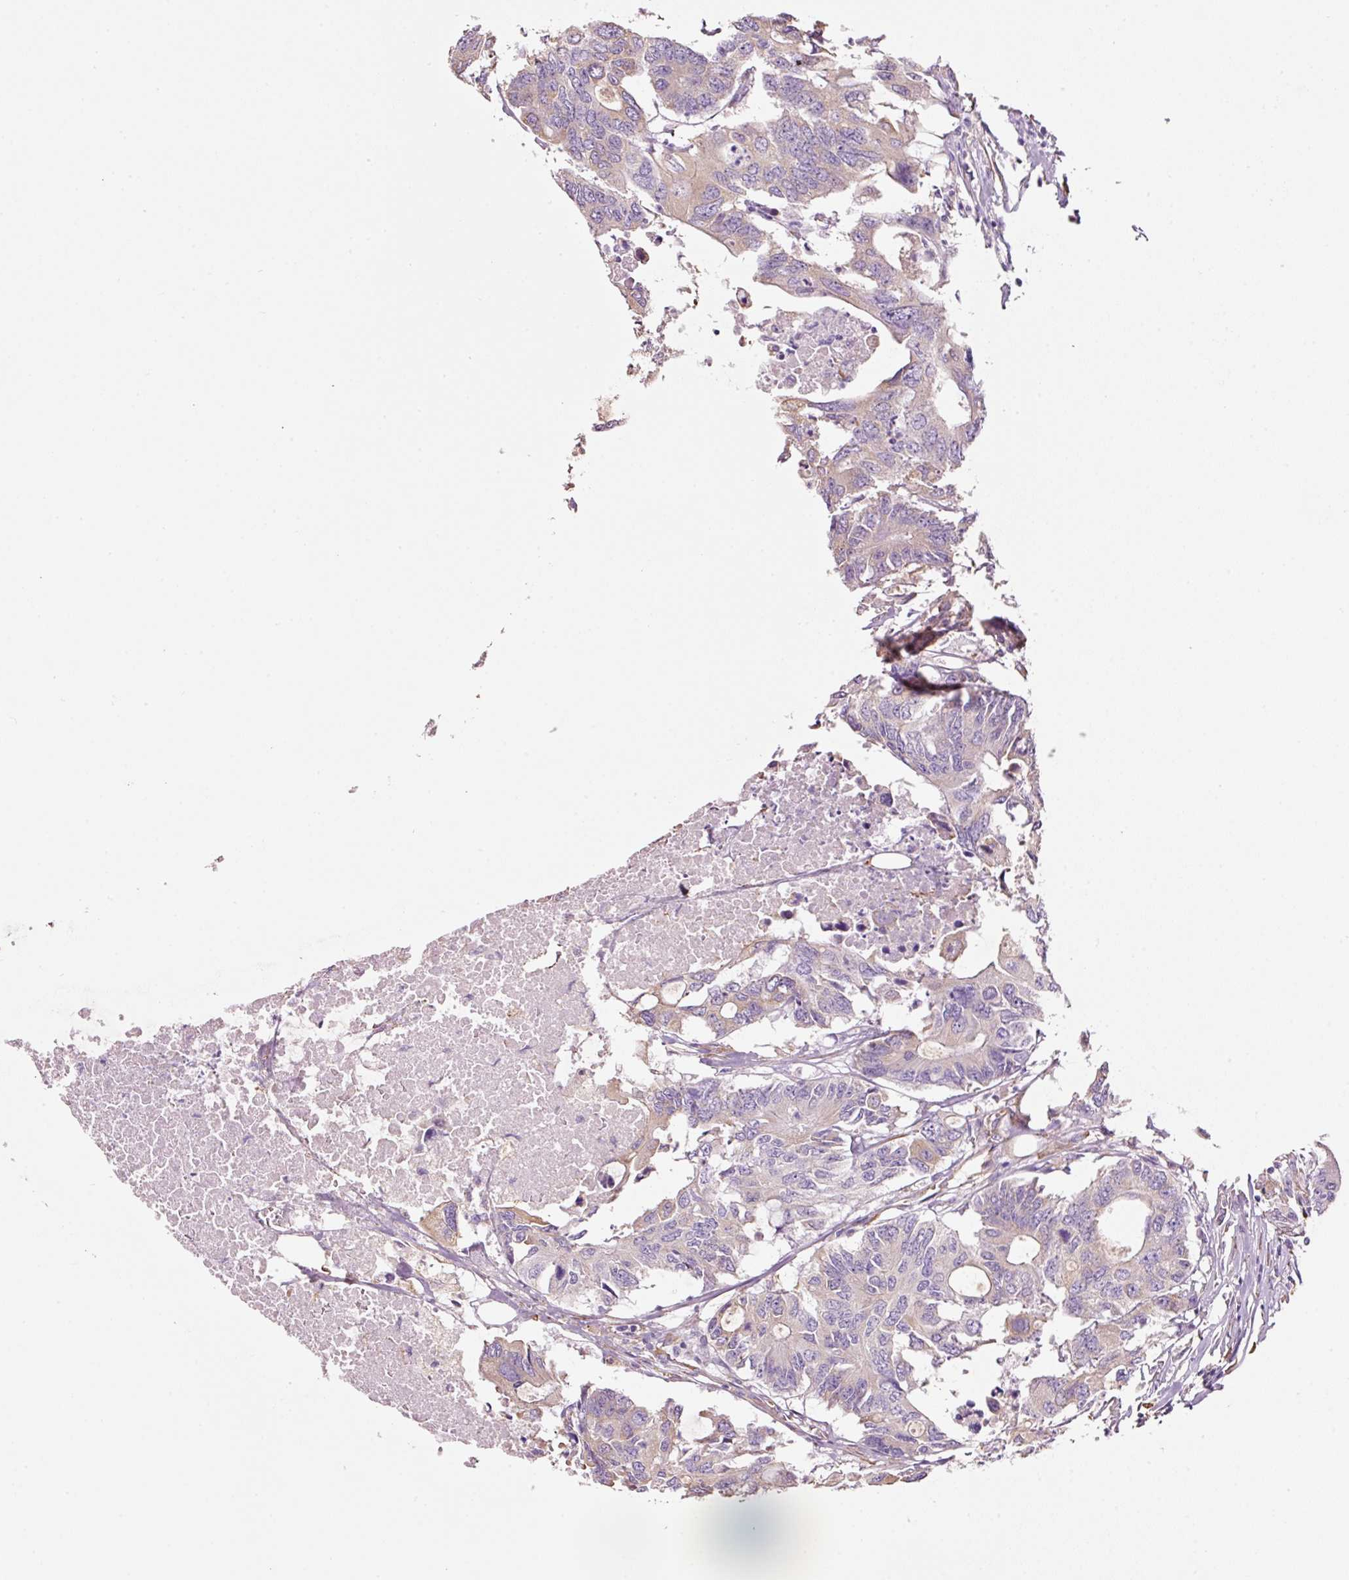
{"staining": {"intensity": "weak", "quantity": "<25%", "location": "cytoplasmic/membranous"}, "tissue": "colorectal cancer", "cell_type": "Tumor cells", "image_type": "cancer", "snomed": [{"axis": "morphology", "description": "Adenocarcinoma, NOS"}, {"axis": "topography", "description": "Colon"}], "caption": "Colorectal cancer was stained to show a protein in brown. There is no significant staining in tumor cells.", "gene": "GCG", "patient": {"sex": "male", "age": 71}}